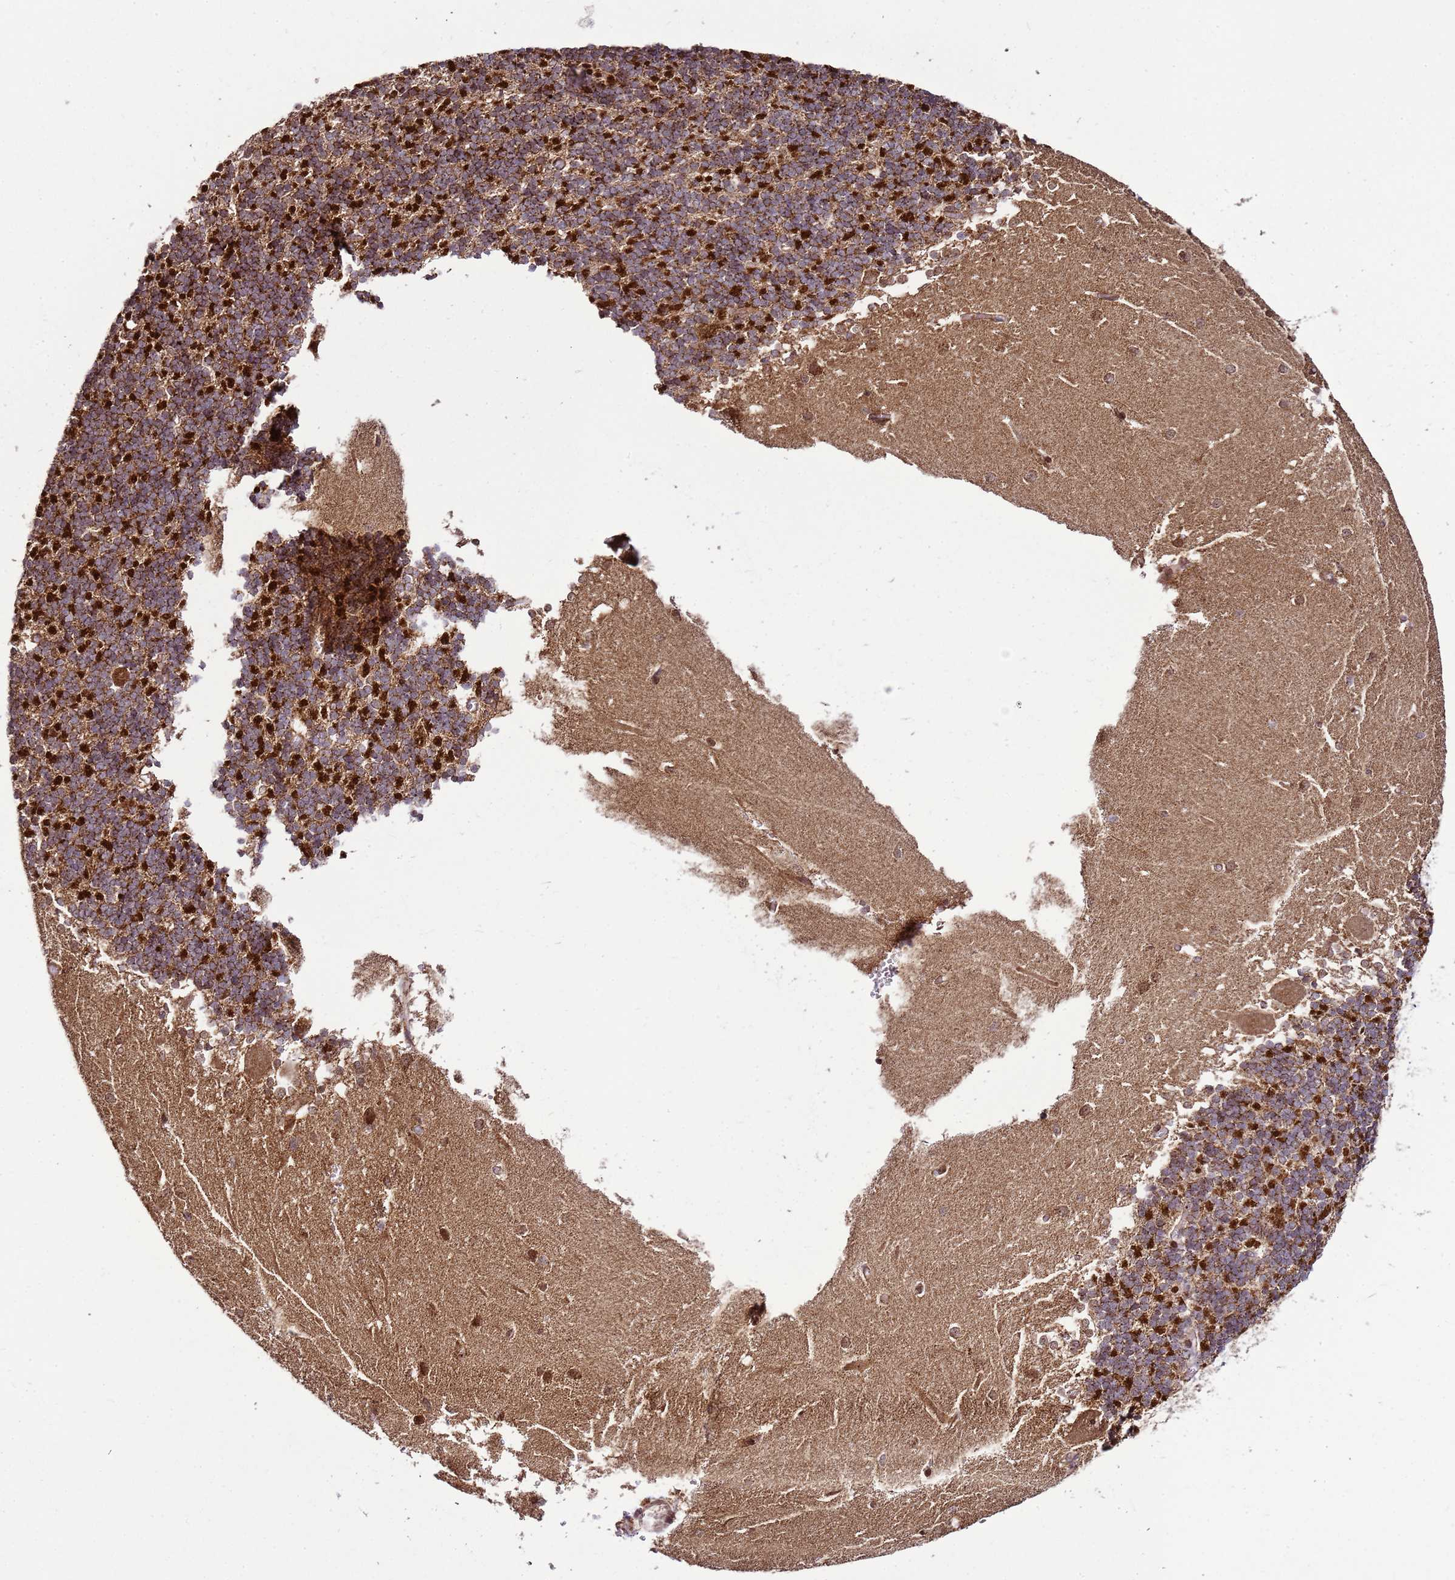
{"staining": {"intensity": "strong", "quantity": "25%-75%", "location": "cytoplasmic/membranous"}, "tissue": "cerebellum", "cell_type": "Cells in granular layer", "image_type": "normal", "snomed": [{"axis": "morphology", "description": "Normal tissue, NOS"}, {"axis": "topography", "description": "Cerebellum"}], "caption": "A high amount of strong cytoplasmic/membranous positivity is present in approximately 25%-75% of cells in granular layer in unremarkable cerebellum.", "gene": "RASA3", "patient": {"sex": "male", "age": 37}}